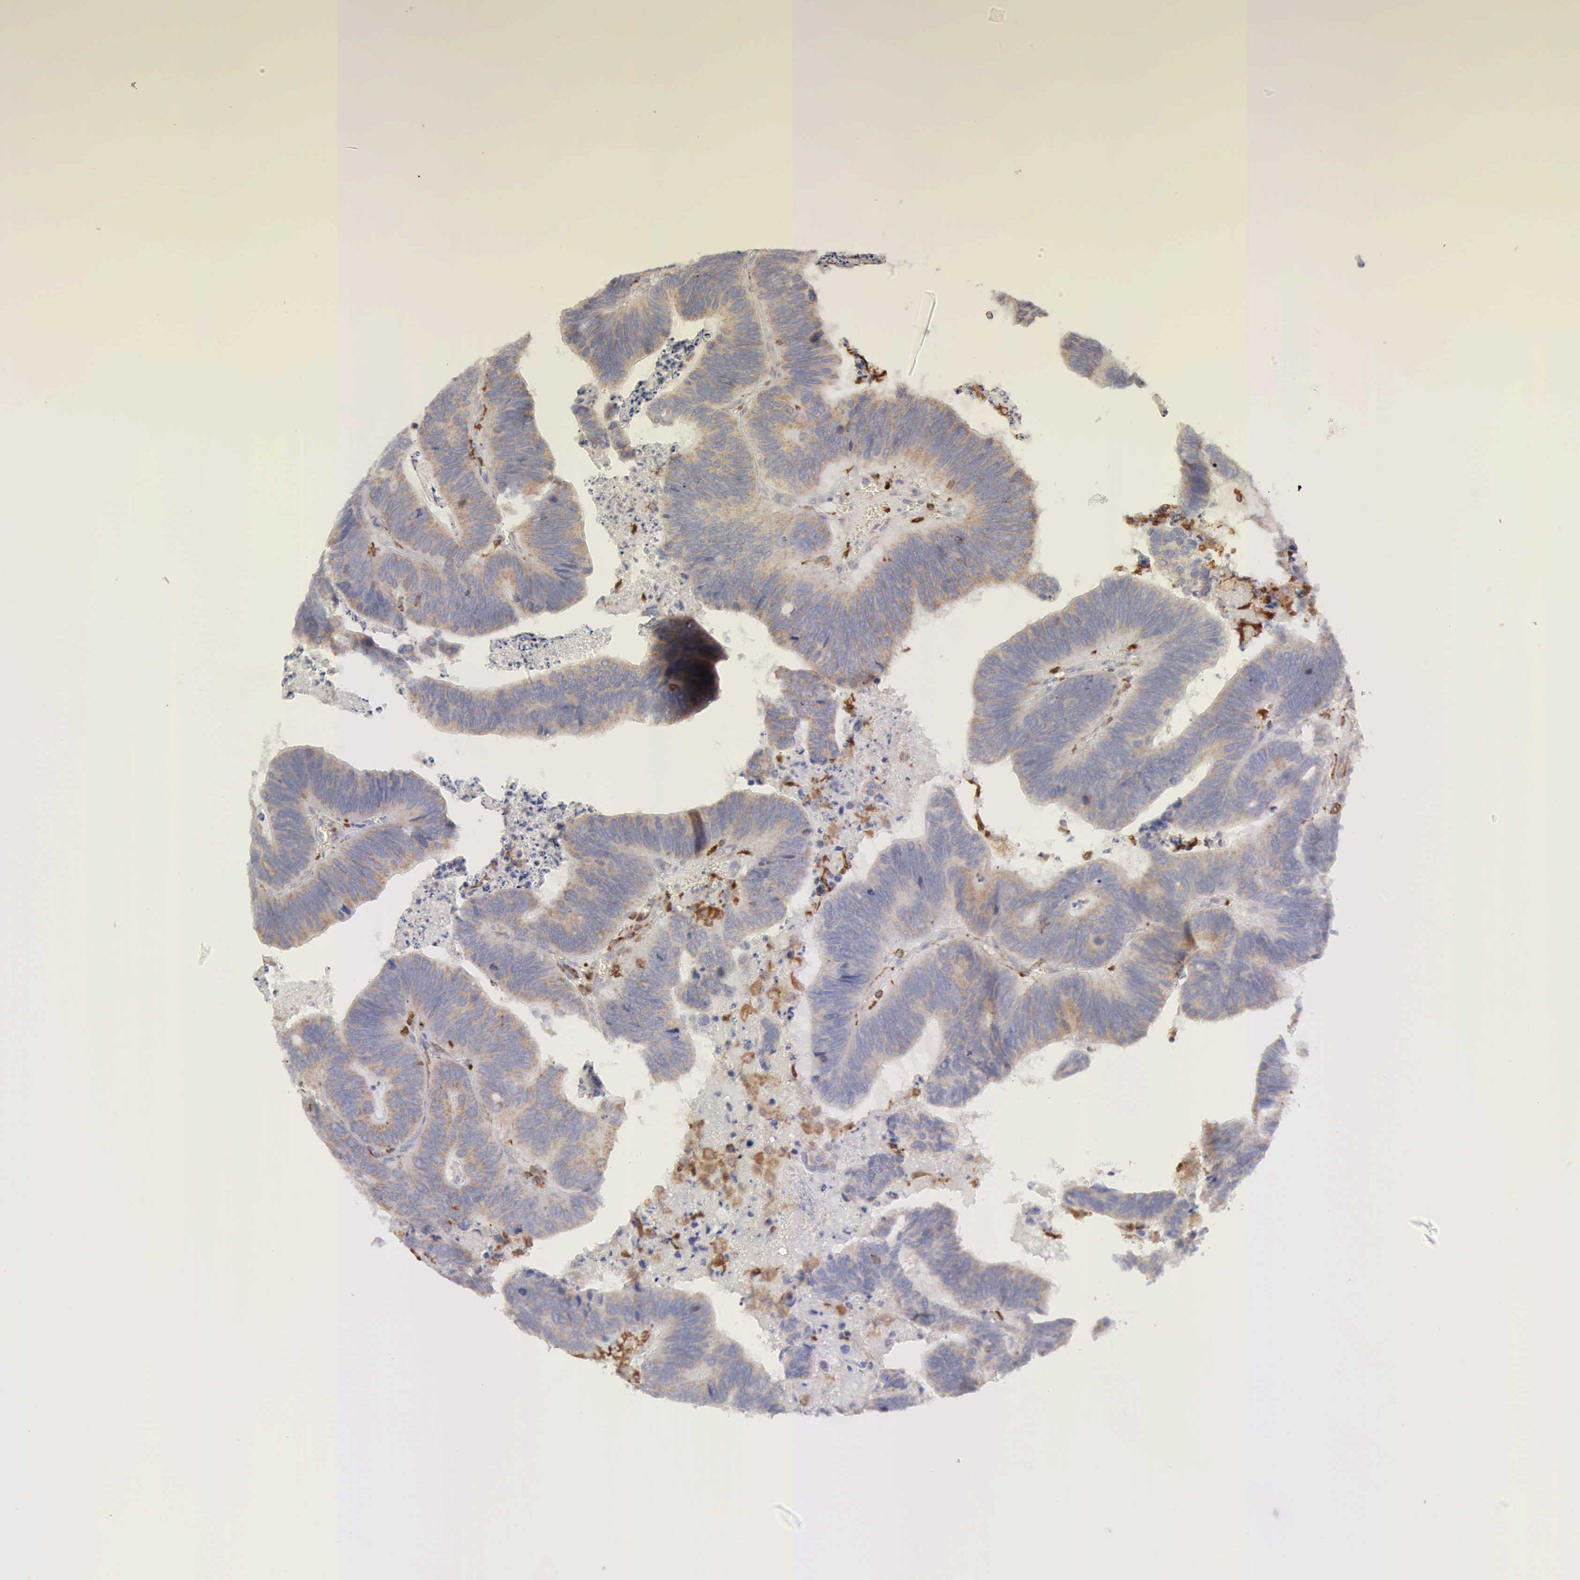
{"staining": {"intensity": "weak", "quantity": "25%-75%", "location": "cytoplasmic/membranous"}, "tissue": "colorectal cancer", "cell_type": "Tumor cells", "image_type": "cancer", "snomed": [{"axis": "morphology", "description": "Adenocarcinoma, NOS"}, {"axis": "topography", "description": "Colon"}], "caption": "Adenocarcinoma (colorectal) stained with DAB (3,3'-diaminobenzidine) IHC demonstrates low levels of weak cytoplasmic/membranous positivity in approximately 25%-75% of tumor cells. Nuclei are stained in blue.", "gene": "ARHGAP4", "patient": {"sex": "male", "age": 72}}